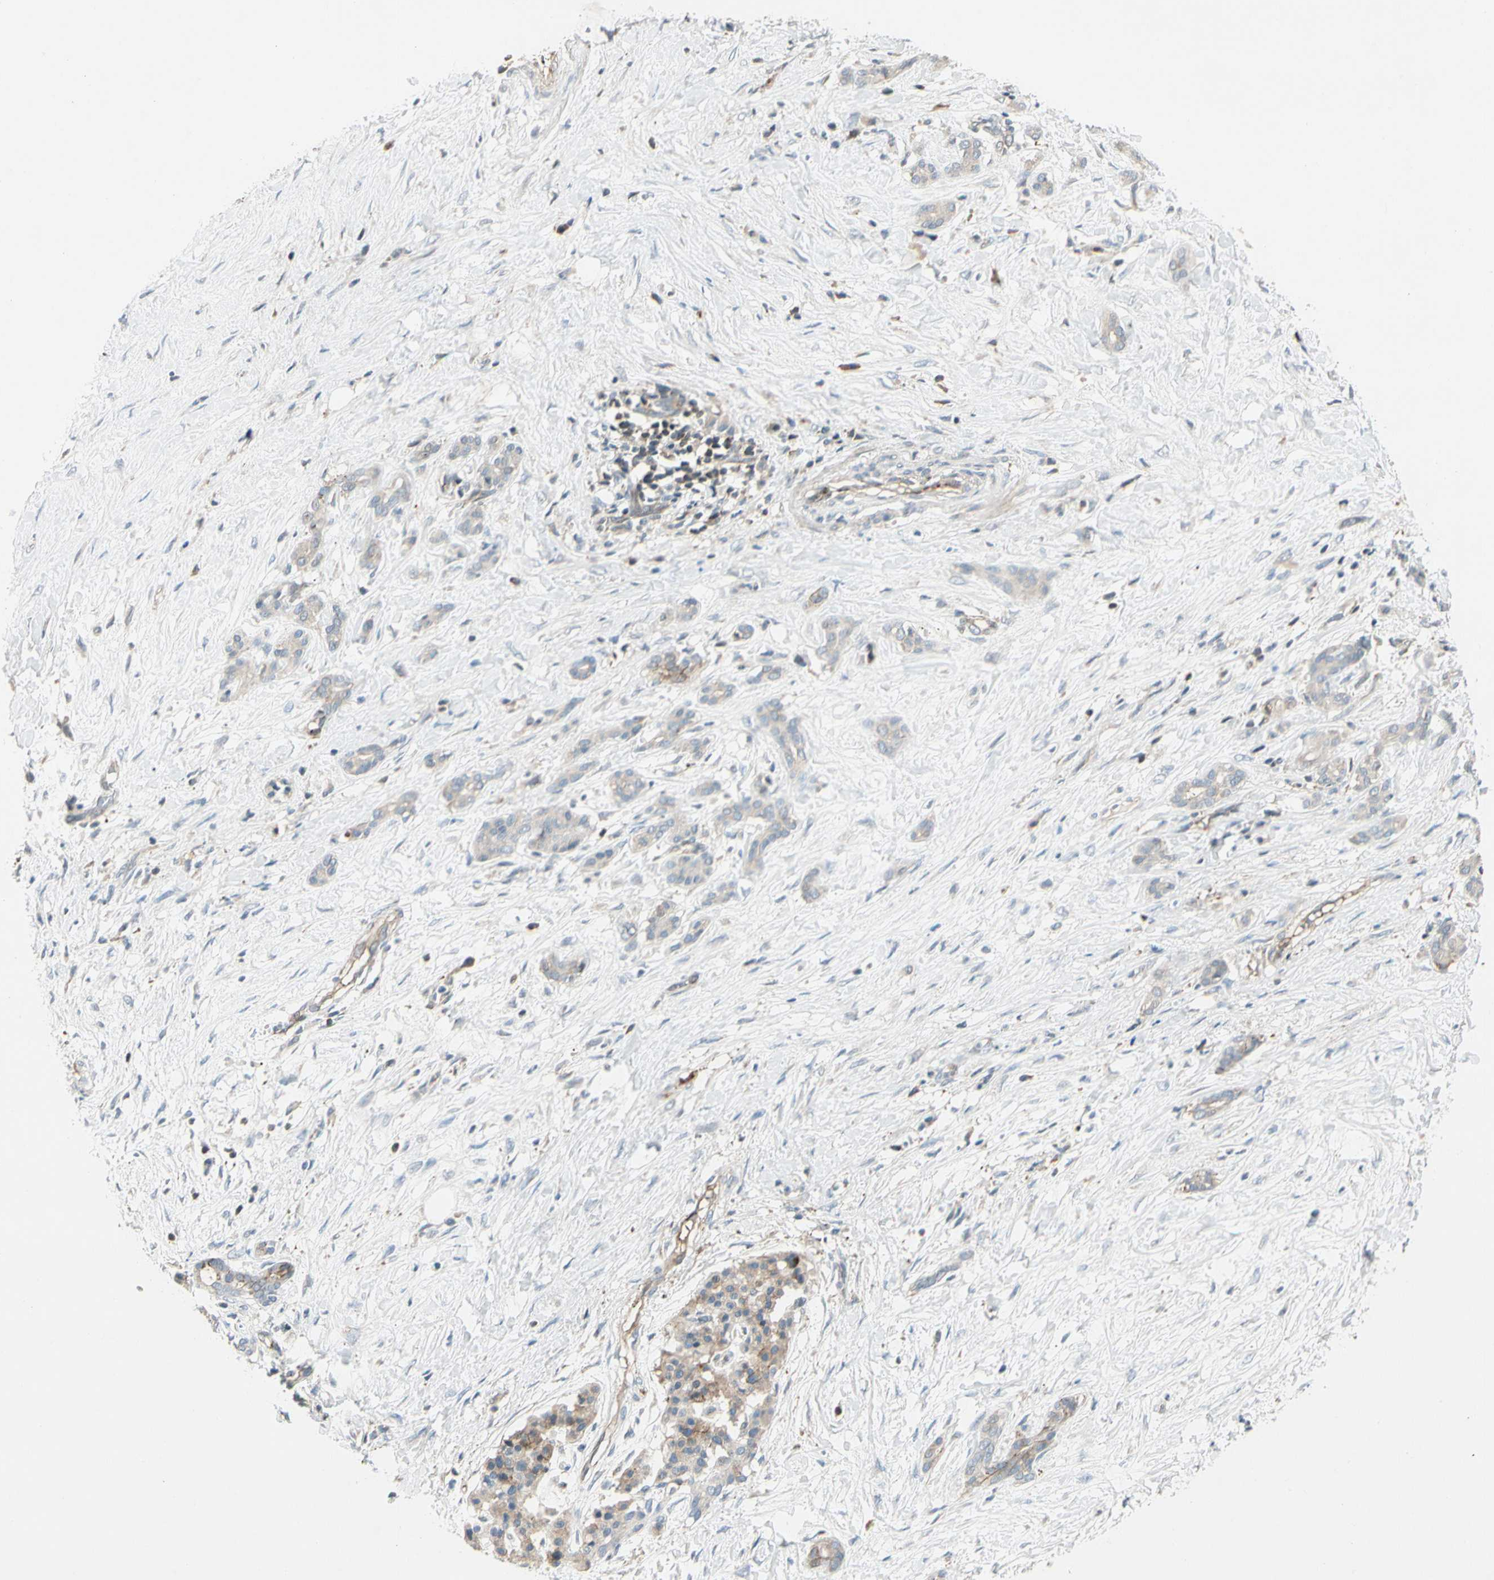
{"staining": {"intensity": "weak", "quantity": ">75%", "location": "cytoplasmic/membranous"}, "tissue": "pancreatic cancer", "cell_type": "Tumor cells", "image_type": "cancer", "snomed": [{"axis": "morphology", "description": "Adenocarcinoma, NOS"}, {"axis": "topography", "description": "Pancreas"}], "caption": "Adenocarcinoma (pancreatic) tissue displays weak cytoplasmic/membranous expression in approximately >75% of tumor cells (IHC, brightfield microscopy, high magnification).", "gene": "CDH6", "patient": {"sex": "male", "age": 41}}